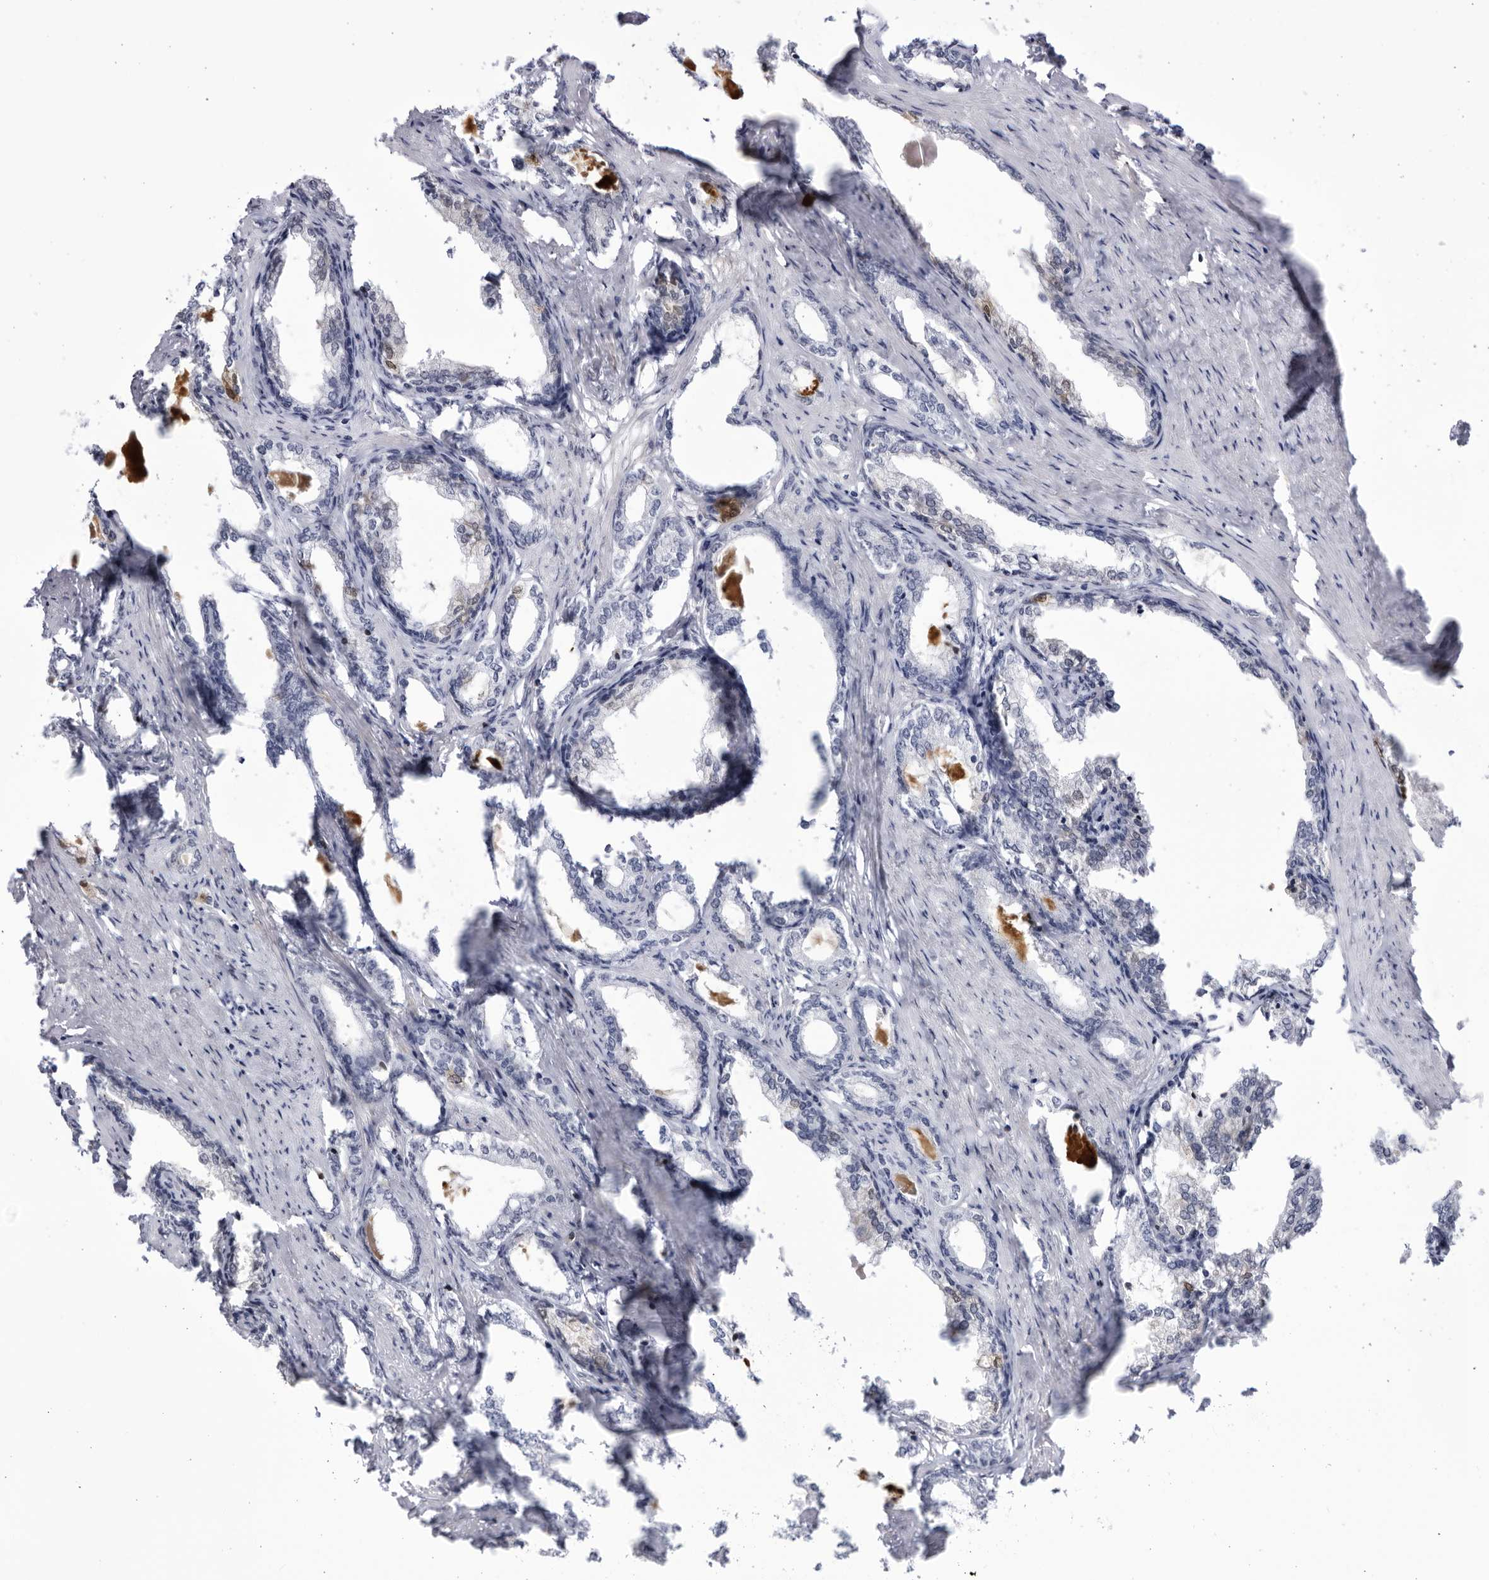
{"staining": {"intensity": "negative", "quantity": "none", "location": "none"}, "tissue": "prostate cancer", "cell_type": "Tumor cells", "image_type": "cancer", "snomed": [{"axis": "morphology", "description": "Adenocarcinoma, High grade"}, {"axis": "topography", "description": "Prostate"}], "caption": "A micrograph of high-grade adenocarcinoma (prostate) stained for a protein exhibits no brown staining in tumor cells.", "gene": "CNBD1", "patient": {"sex": "male", "age": 58}}